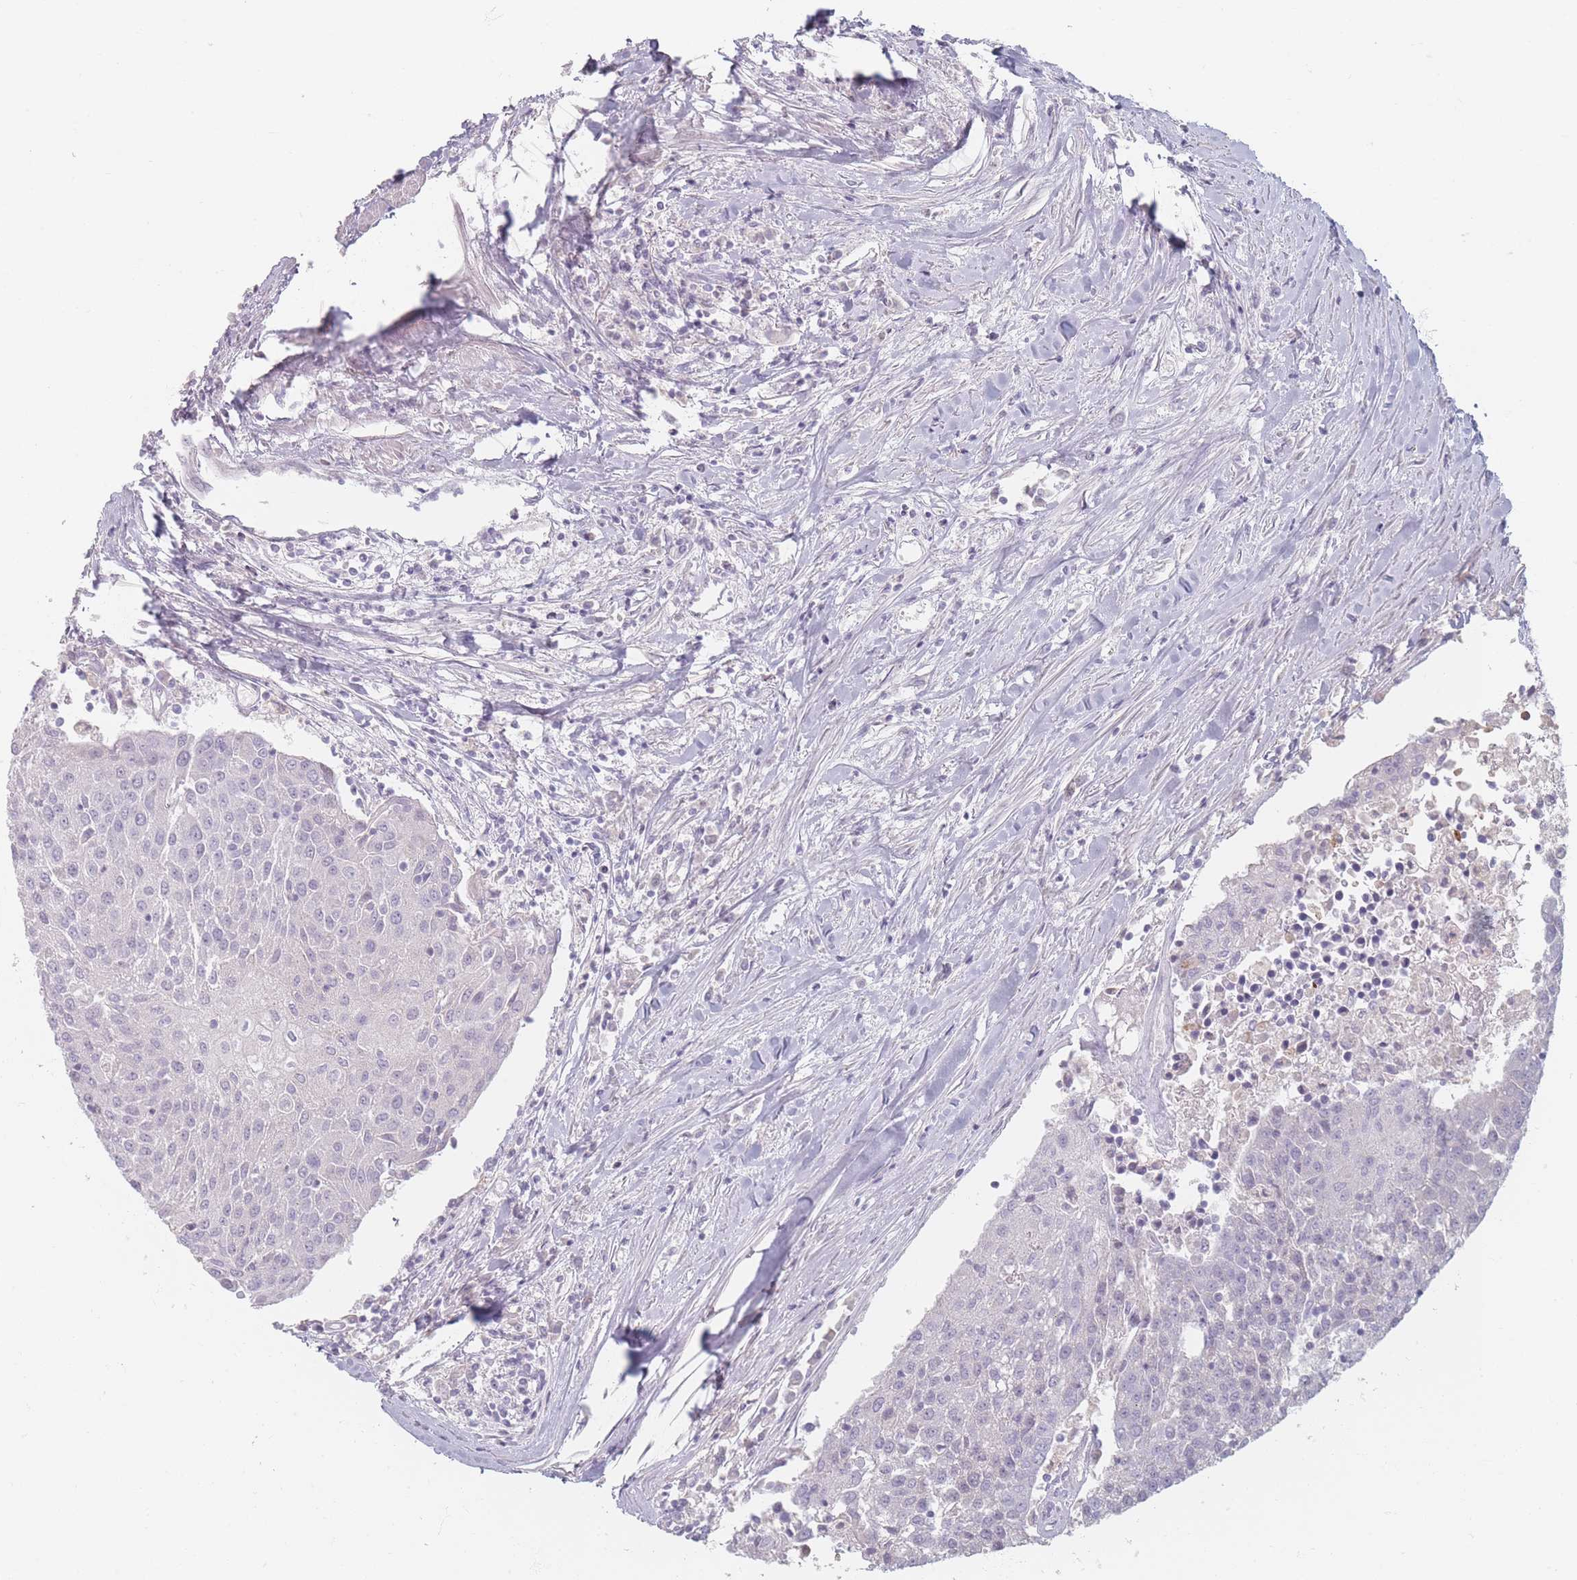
{"staining": {"intensity": "negative", "quantity": "none", "location": "none"}, "tissue": "urothelial cancer", "cell_type": "Tumor cells", "image_type": "cancer", "snomed": [{"axis": "morphology", "description": "Urothelial carcinoma, High grade"}, {"axis": "topography", "description": "Urinary bladder"}], "caption": "IHC of high-grade urothelial carcinoma demonstrates no positivity in tumor cells. (DAB IHC with hematoxylin counter stain).", "gene": "HELZ2", "patient": {"sex": "female", "age": 85}}